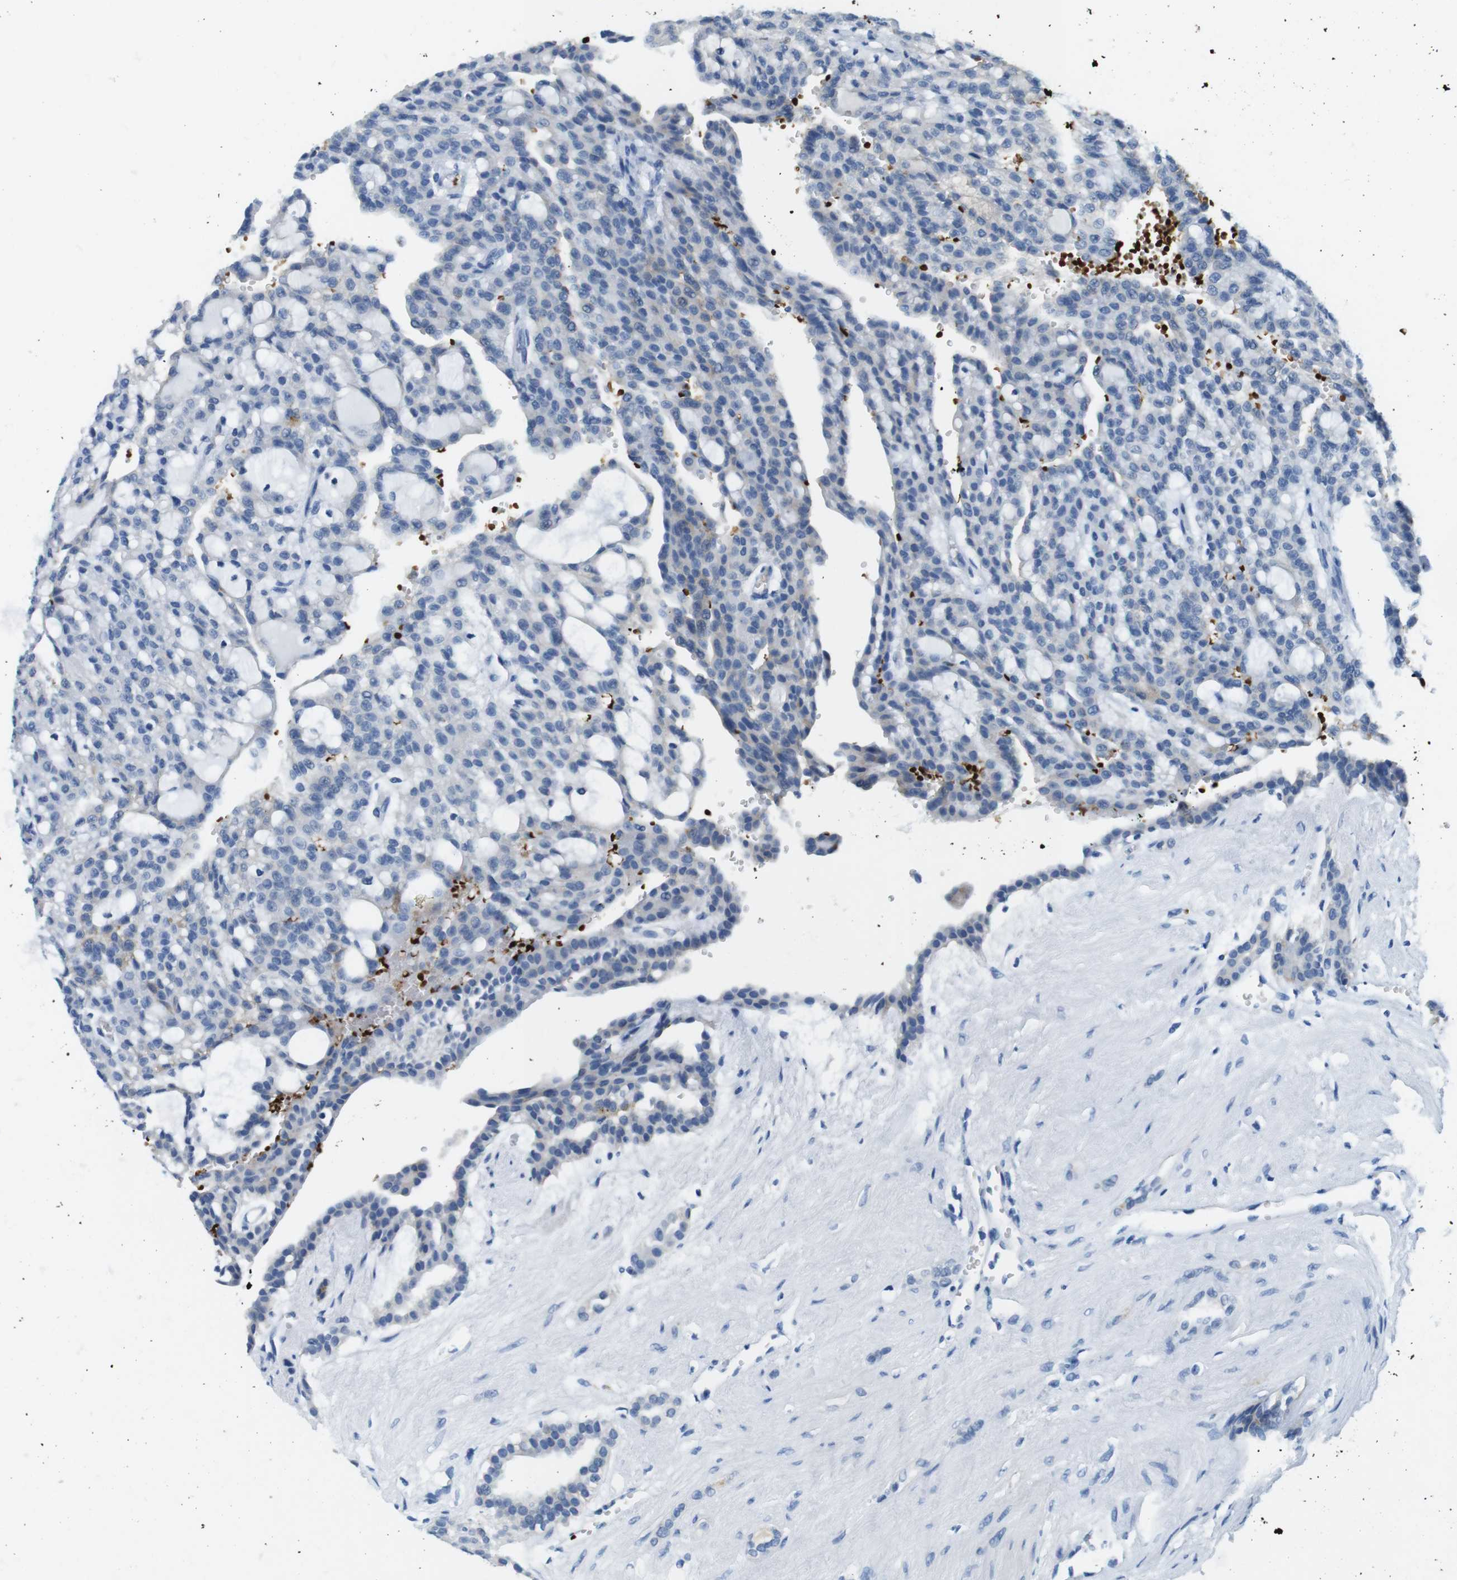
{"staining": {"intensity": "negative", "quantity": "none", "location": "none"}, "tissue": "renal cancer", "cell_type": "Tumor cells", "image_type": "cancer", "snomed": [{"axis": "morphology", "description": "Adenocarcinoma, NOS"}, {"axis": "topography", "description": "Kidney"}], "caption": "The micrograph shows no staining of tumor cells in renal adenocarcinoma. (Stains: DAB (3,3'-diaminobenzidine) immunohistochemistry (IHC) with hematoxylin counter stain, Microscopy: brightfield microscopy at high magnification).", "gene": "TFAP2C", "patient": {"sex": "male", "age": 63}}